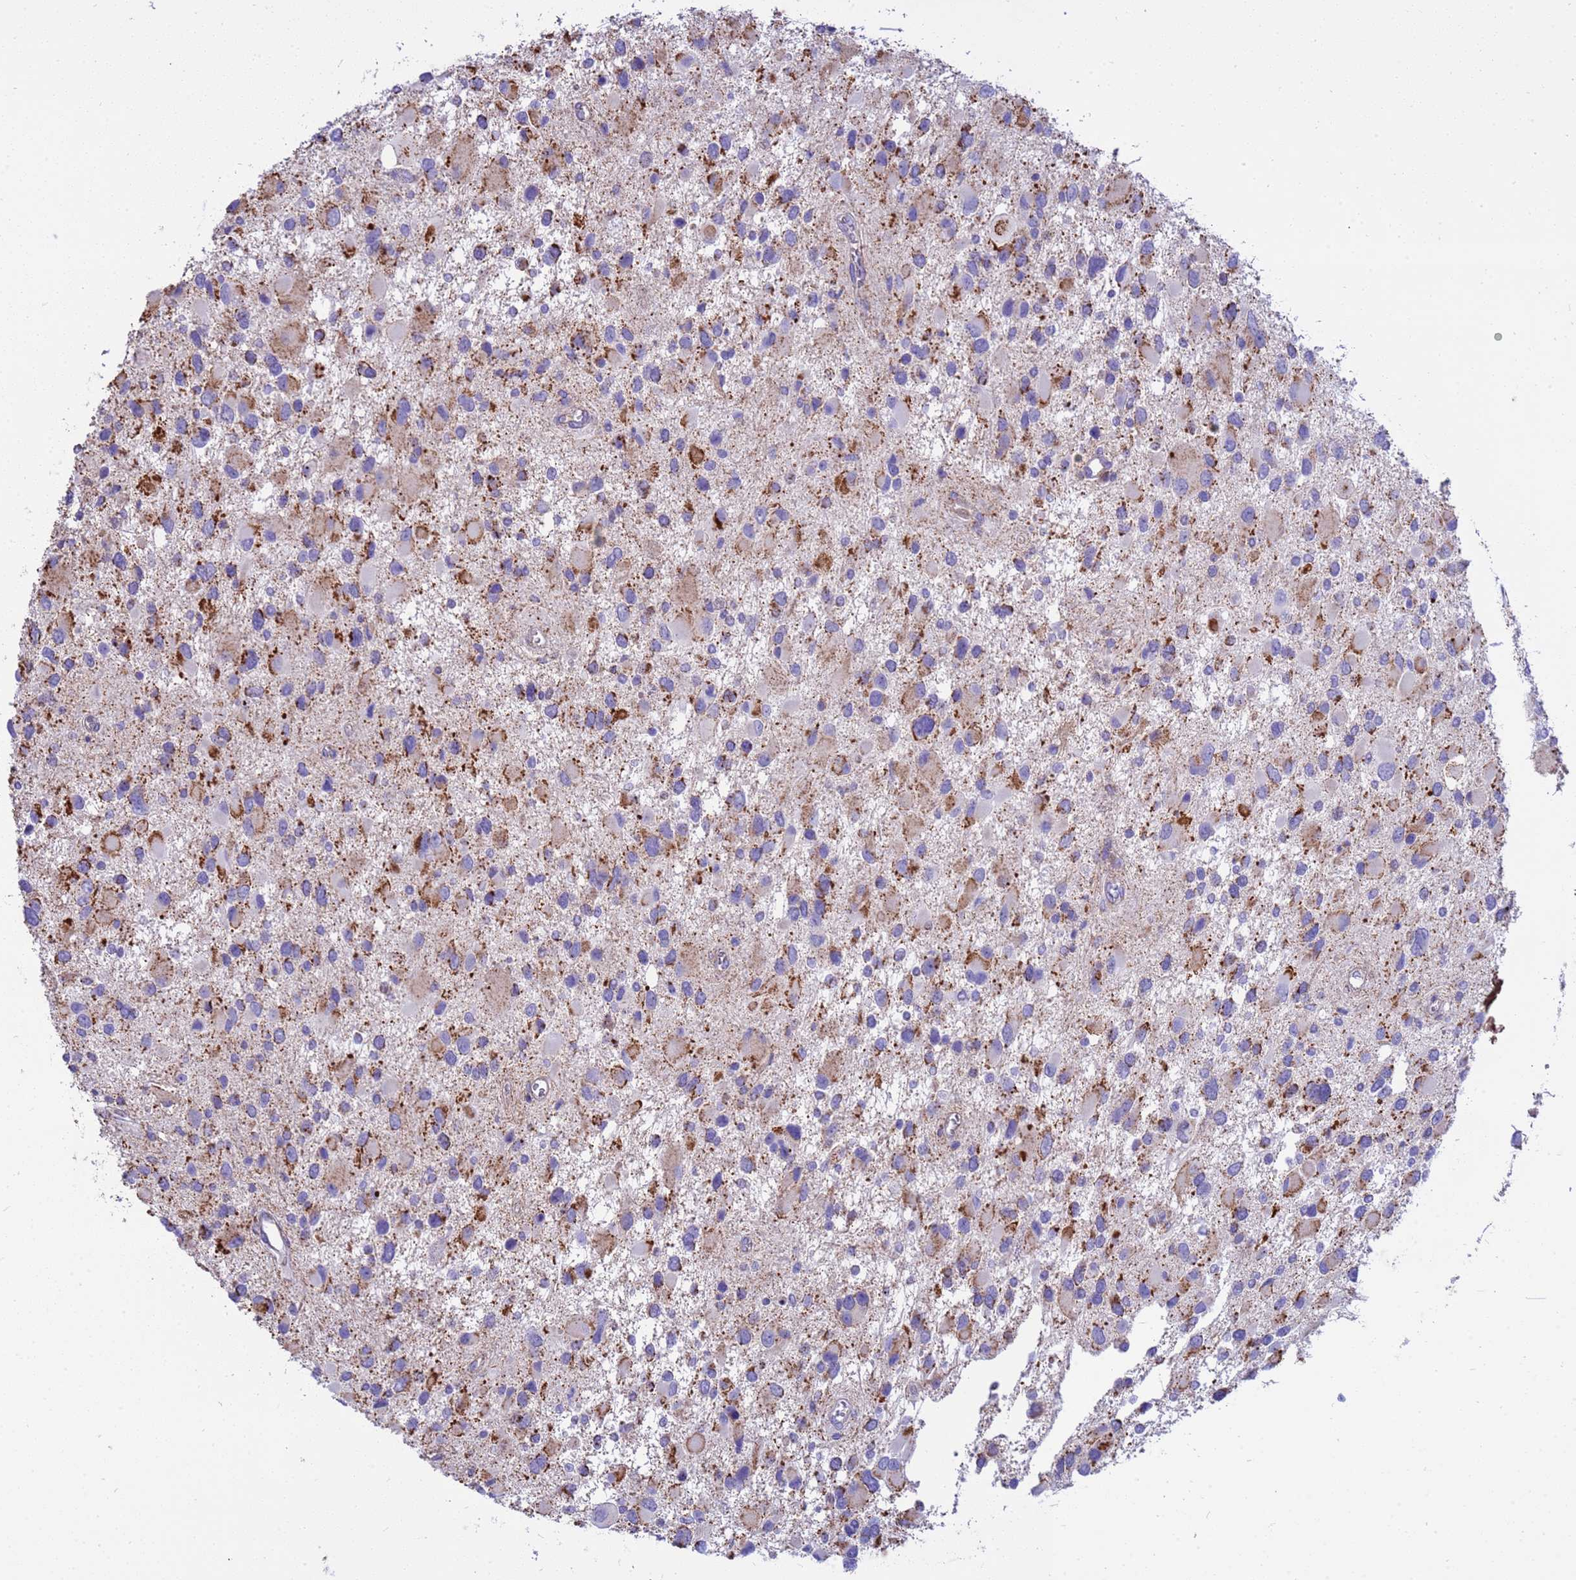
{"staining": {"intensity": "strong", "quantity": "<25%", "location": "cytoplasmic/membranous"}, "tissue": "glioma", "cell_type": "Tumor cells", "image_type": "cancer", "snomed": [{"axis": "morphology", "description": "Glioma, malignant, High grade"}, {"axis": "topography", "description": "Brain"}], "caption": "Approximately <25% of tumor cells in glioma reveal strong cytoplasmic/membranous protein expression as visualized by brown immunohistochemical staining.", "gene": "RNF165", "patient": {"sex": "male", "age": 53}}